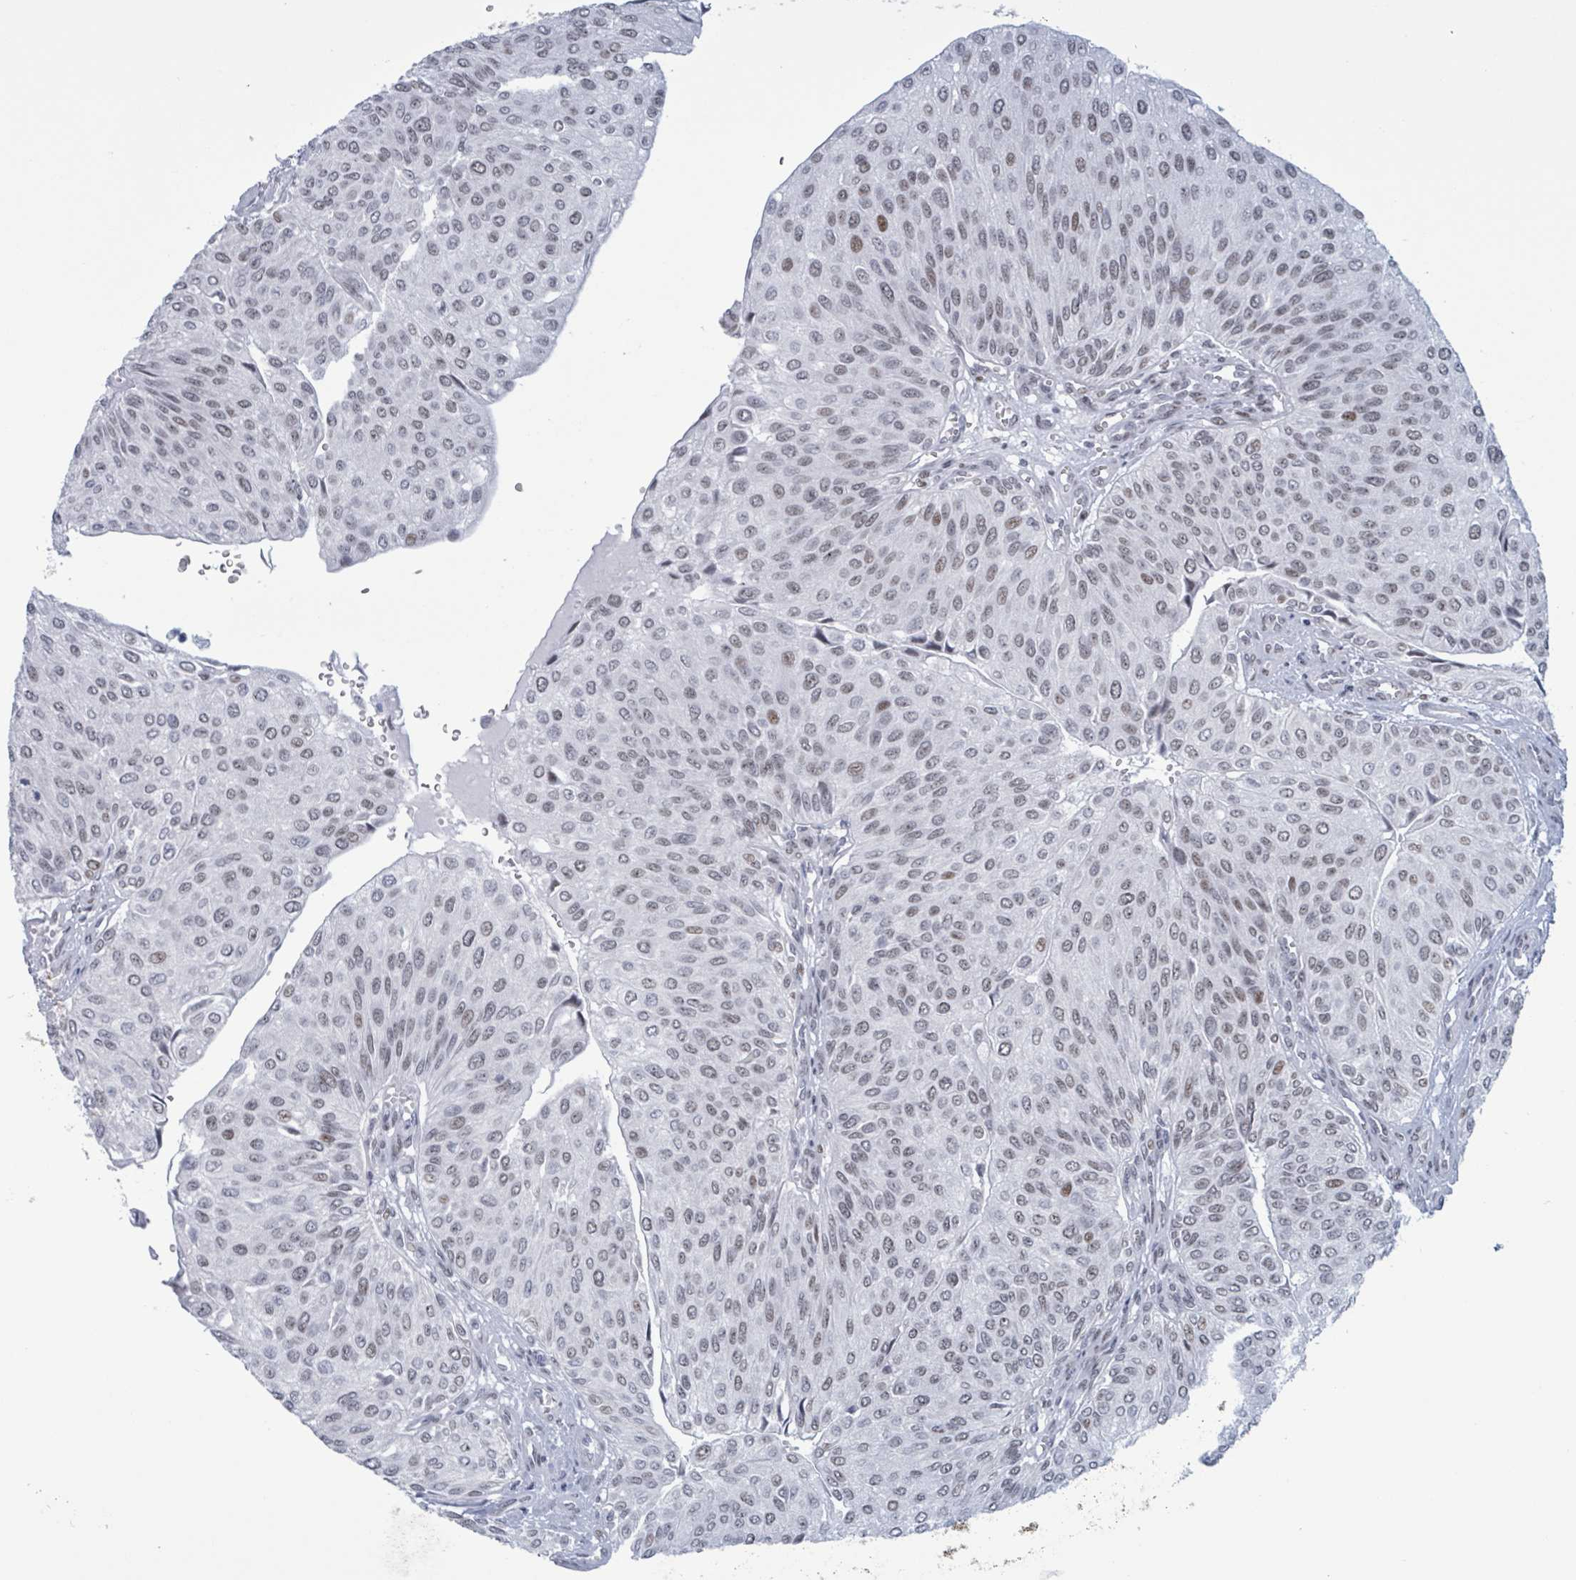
{"staining": {"intensity": "weak", "quantity": ">75%", "location": "nuclear"}, "tissue": "urothelial cancer", "cell_type": "Tumor cells", "image_type": "cancer", "snomed": [{"axis": "morphology", "description": "Urothelial carcinoma, NOS"}, {"axis": "topography", "description": "Urinary bladder"}], "caption": "The immunohistochemical stain shows weak nuclear staining in tumor cells of urothelial cancer tissue.", "gene": "CT45A5", "patient": {"sex": "male", "age": 67}}